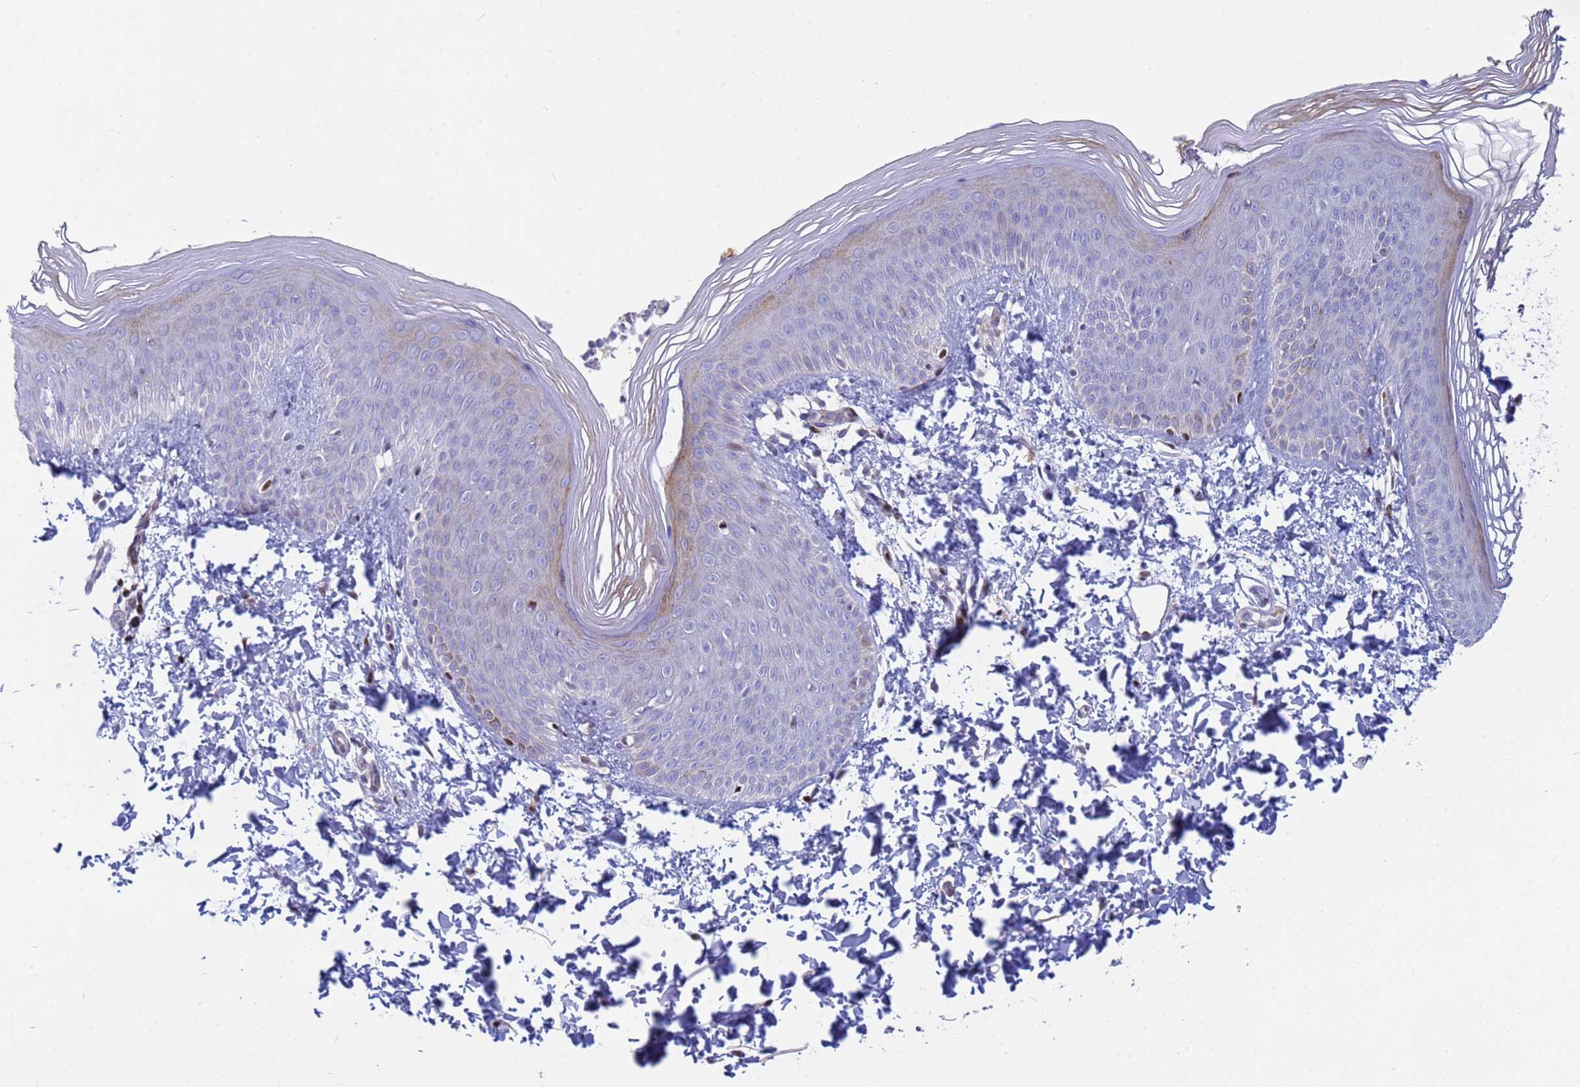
{"staining": {"intensity": "moderate", "quantity": "<25%", "location": "cytoplasmic/membranous"}, "tissue": "skin", "cell_type": "Epidermal cells", "image_type": "normal", "snomed": [{"axis": "morphology", "description": "Normal tissue, NOS"}, {"axis": "morphology", "description": "Inflammation, NOS"}, {"axis": "topography", "description": "Soft tissue"}, {"axis": "topography", "description": "Anal"}], "caption": "Epidermal cells reveal low levels of moderate cytoplasmic/membranous positivity in about <25% of cells in unremarkable skin.", "gene": "PPP6R1", "patient": {"sex": "female", "age": 15}}